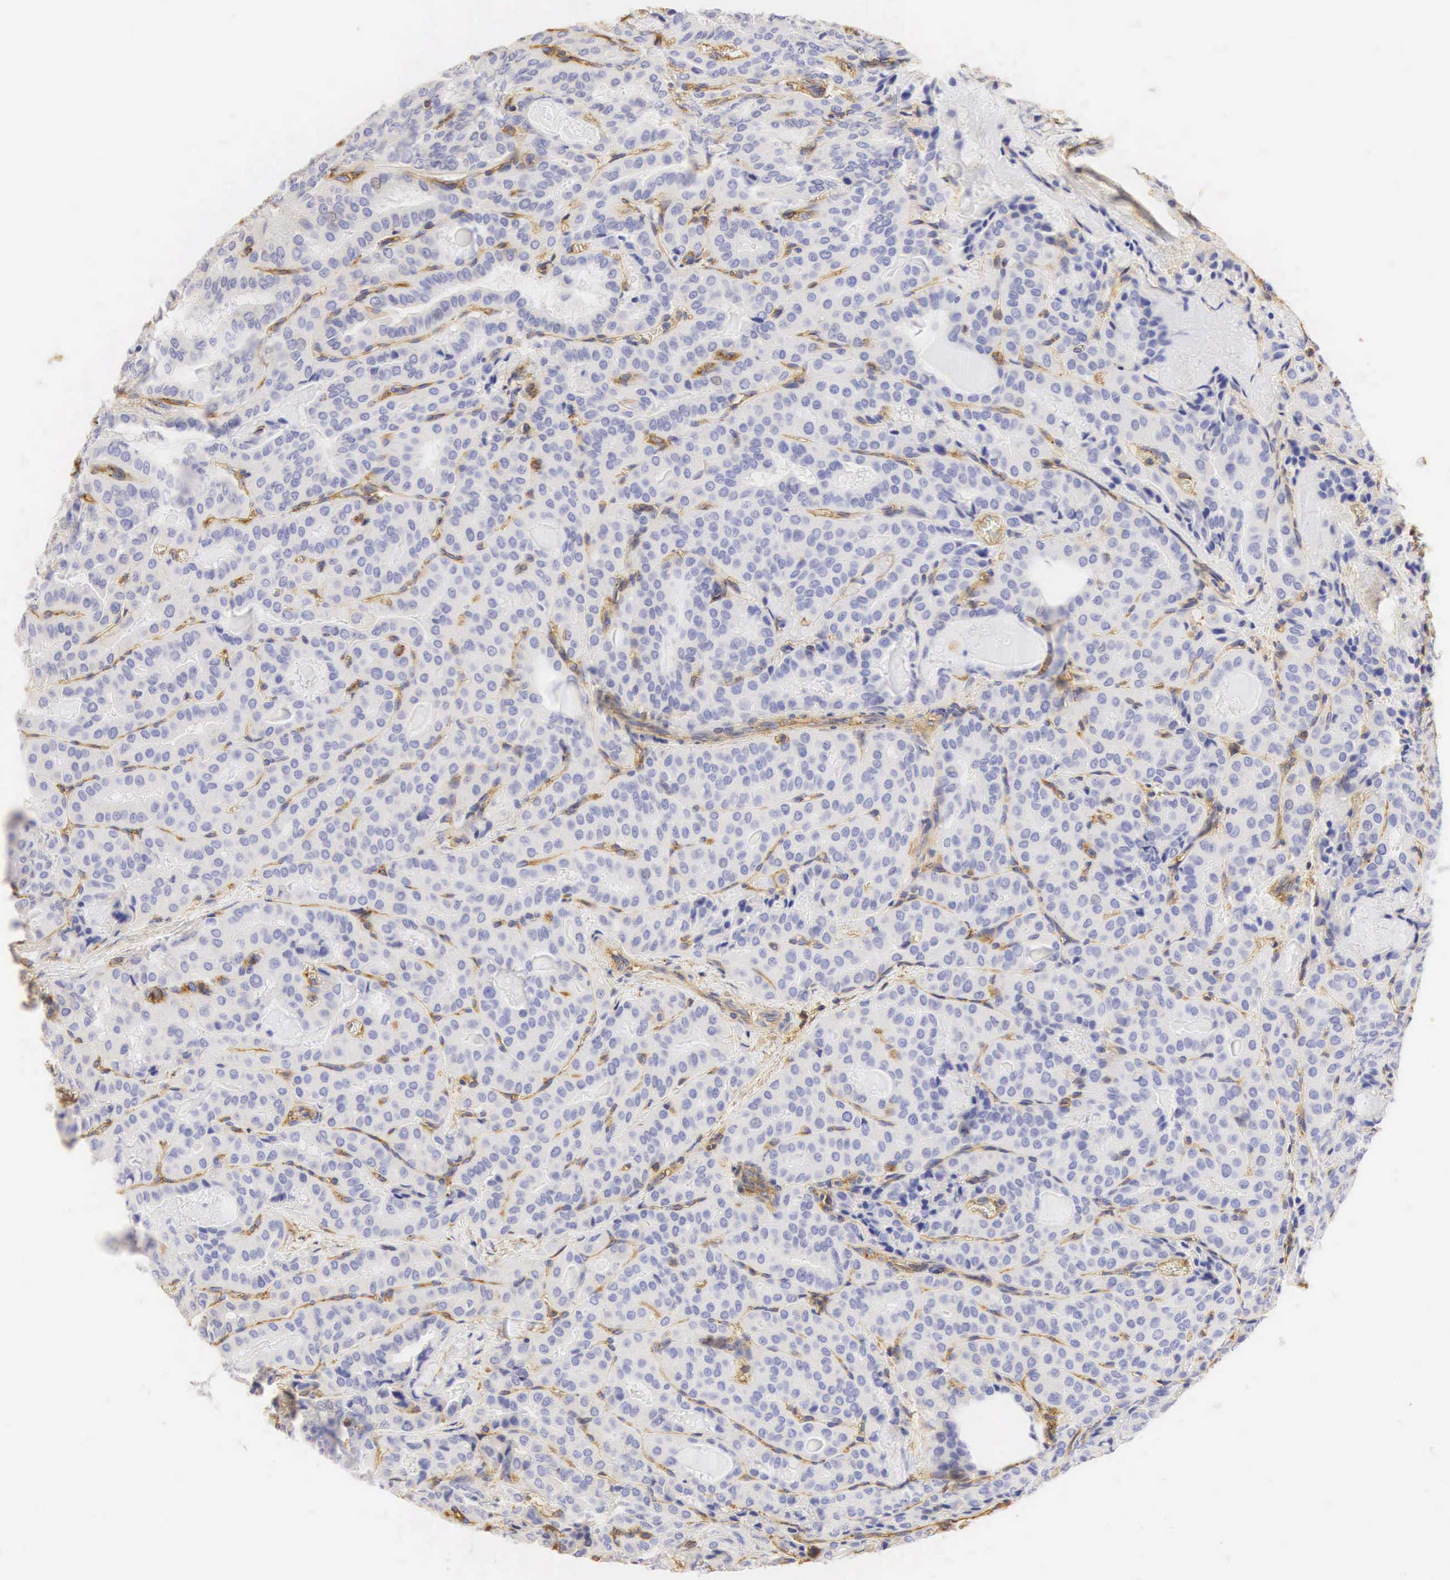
{"staining": {"intensity": "negative", "quantity": "none", "location": "none"}, "tissue": "thyroid cancer", "cell_type": "Tumor cells", "image_type": "cancer", "snomed": [{"axis": "morphology", "description": "Papillary adenocarcinoma, NOS"}, {"axis": "topography", "description": "Thyroid gland"}], "caption": "Human thyroid cancer (papillary adenocarcinoma) stained for a protein using immunohistochemistry exhibits no positivity in tumor cells.", "gene": "CD99", "patient": {"sex": "female", "age": 71}}